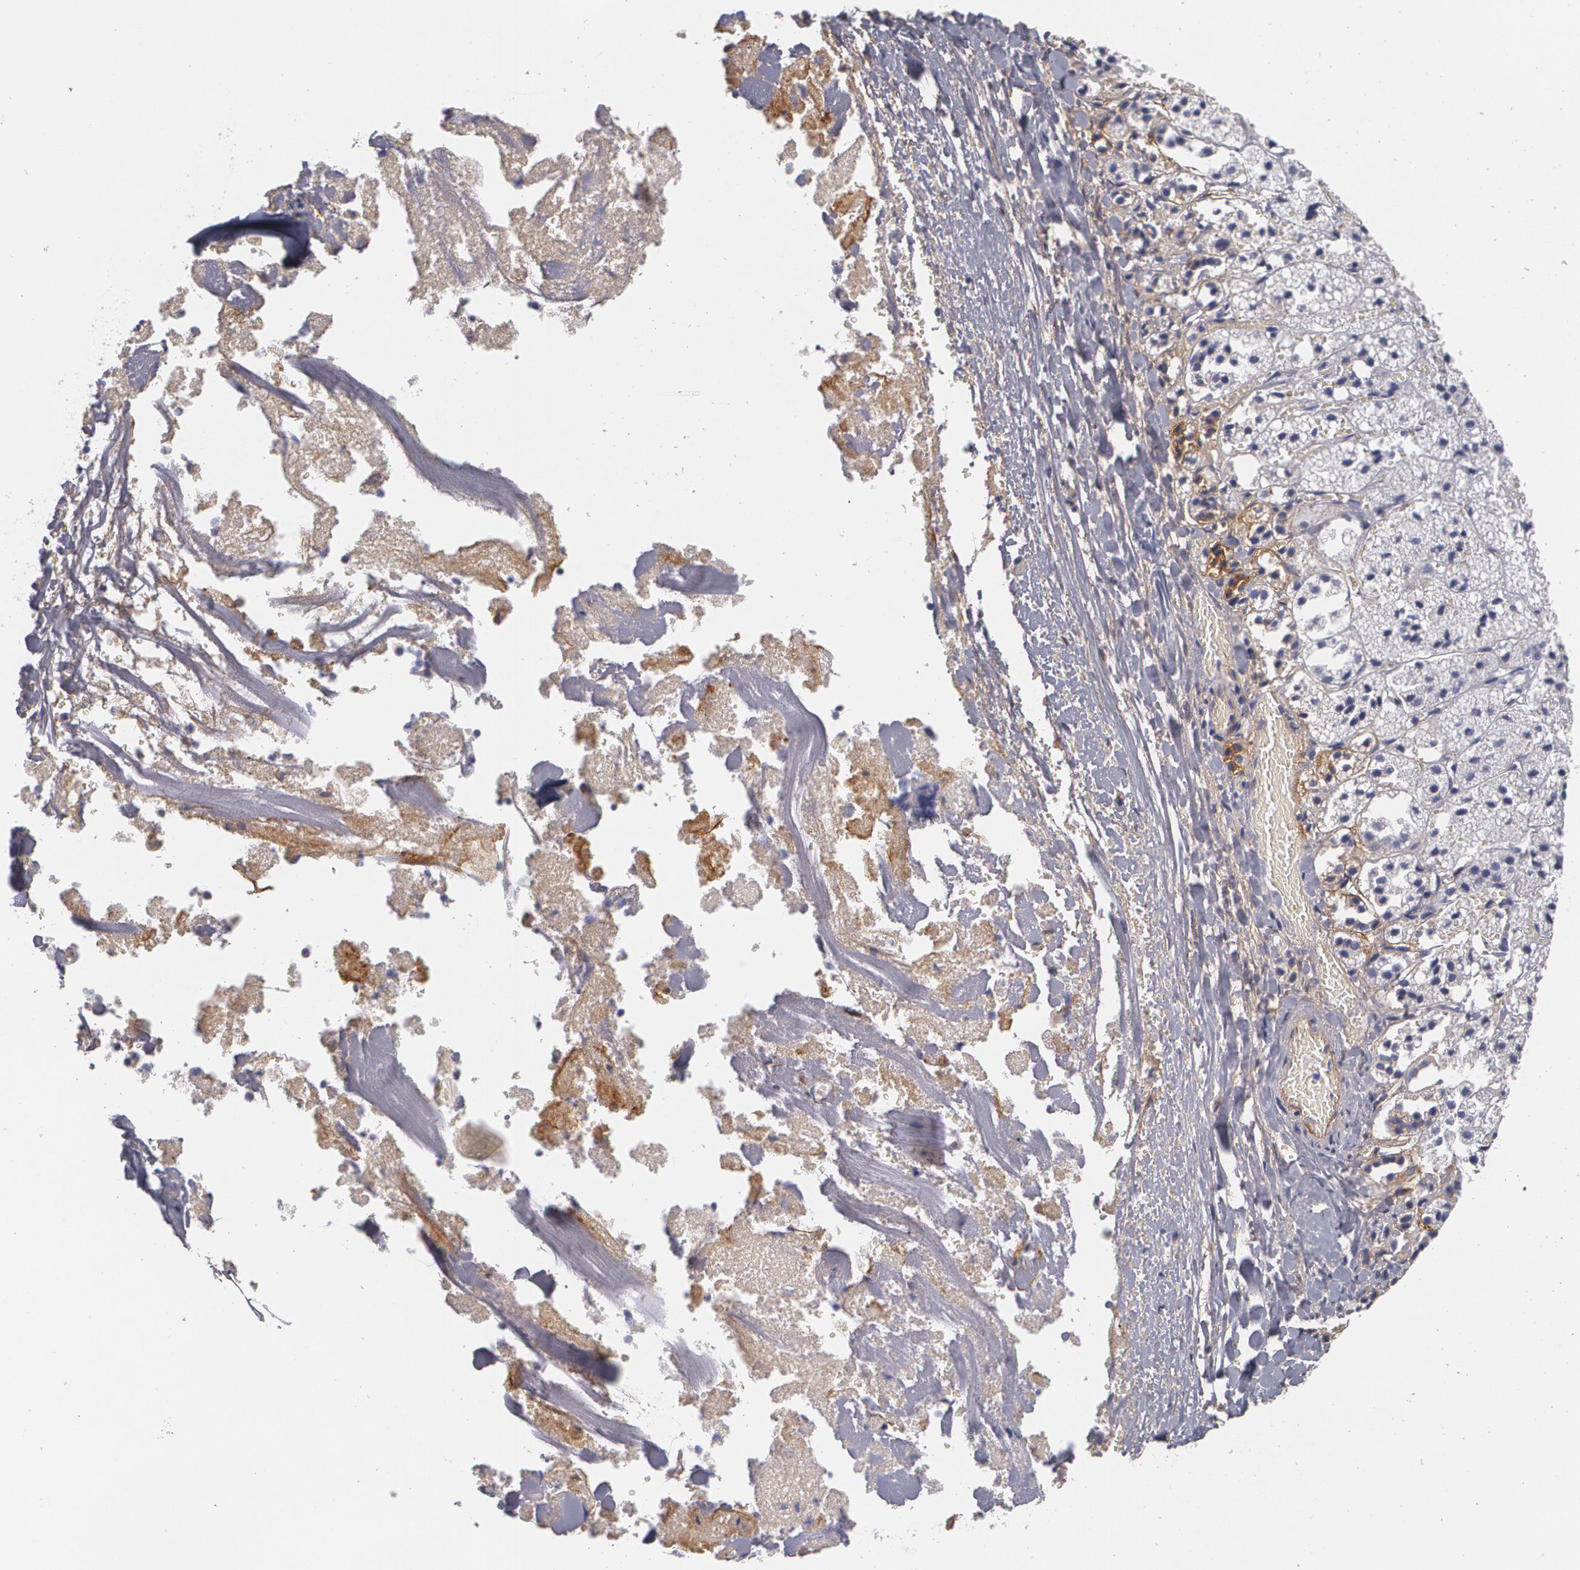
{"staining": {"intensity": "negative", "quantity": "none", "location": "none"}, "tissue": "adrenal gland", "cell_type": "Glandular cells", "image_type": "normal", "snomed": [{"axis": "morphology", "description": "Normal tissue, NOS"}, {"axis": "topography", "description": "Adrenal gland"}], "caption": "DAB (3,3'-diaminobenzidine) immunohistochemical staining of benign human adrenal gland reveals no significant positivity in glandular cells. Brightfield microscopy of IHC stained with DAB (3,3'-diaminobenzidine) (brown) and hematoxylin (blue), captured at high magnification.", "gene": "FBLN1", "patient": {"sex": "female", "age": 44}}